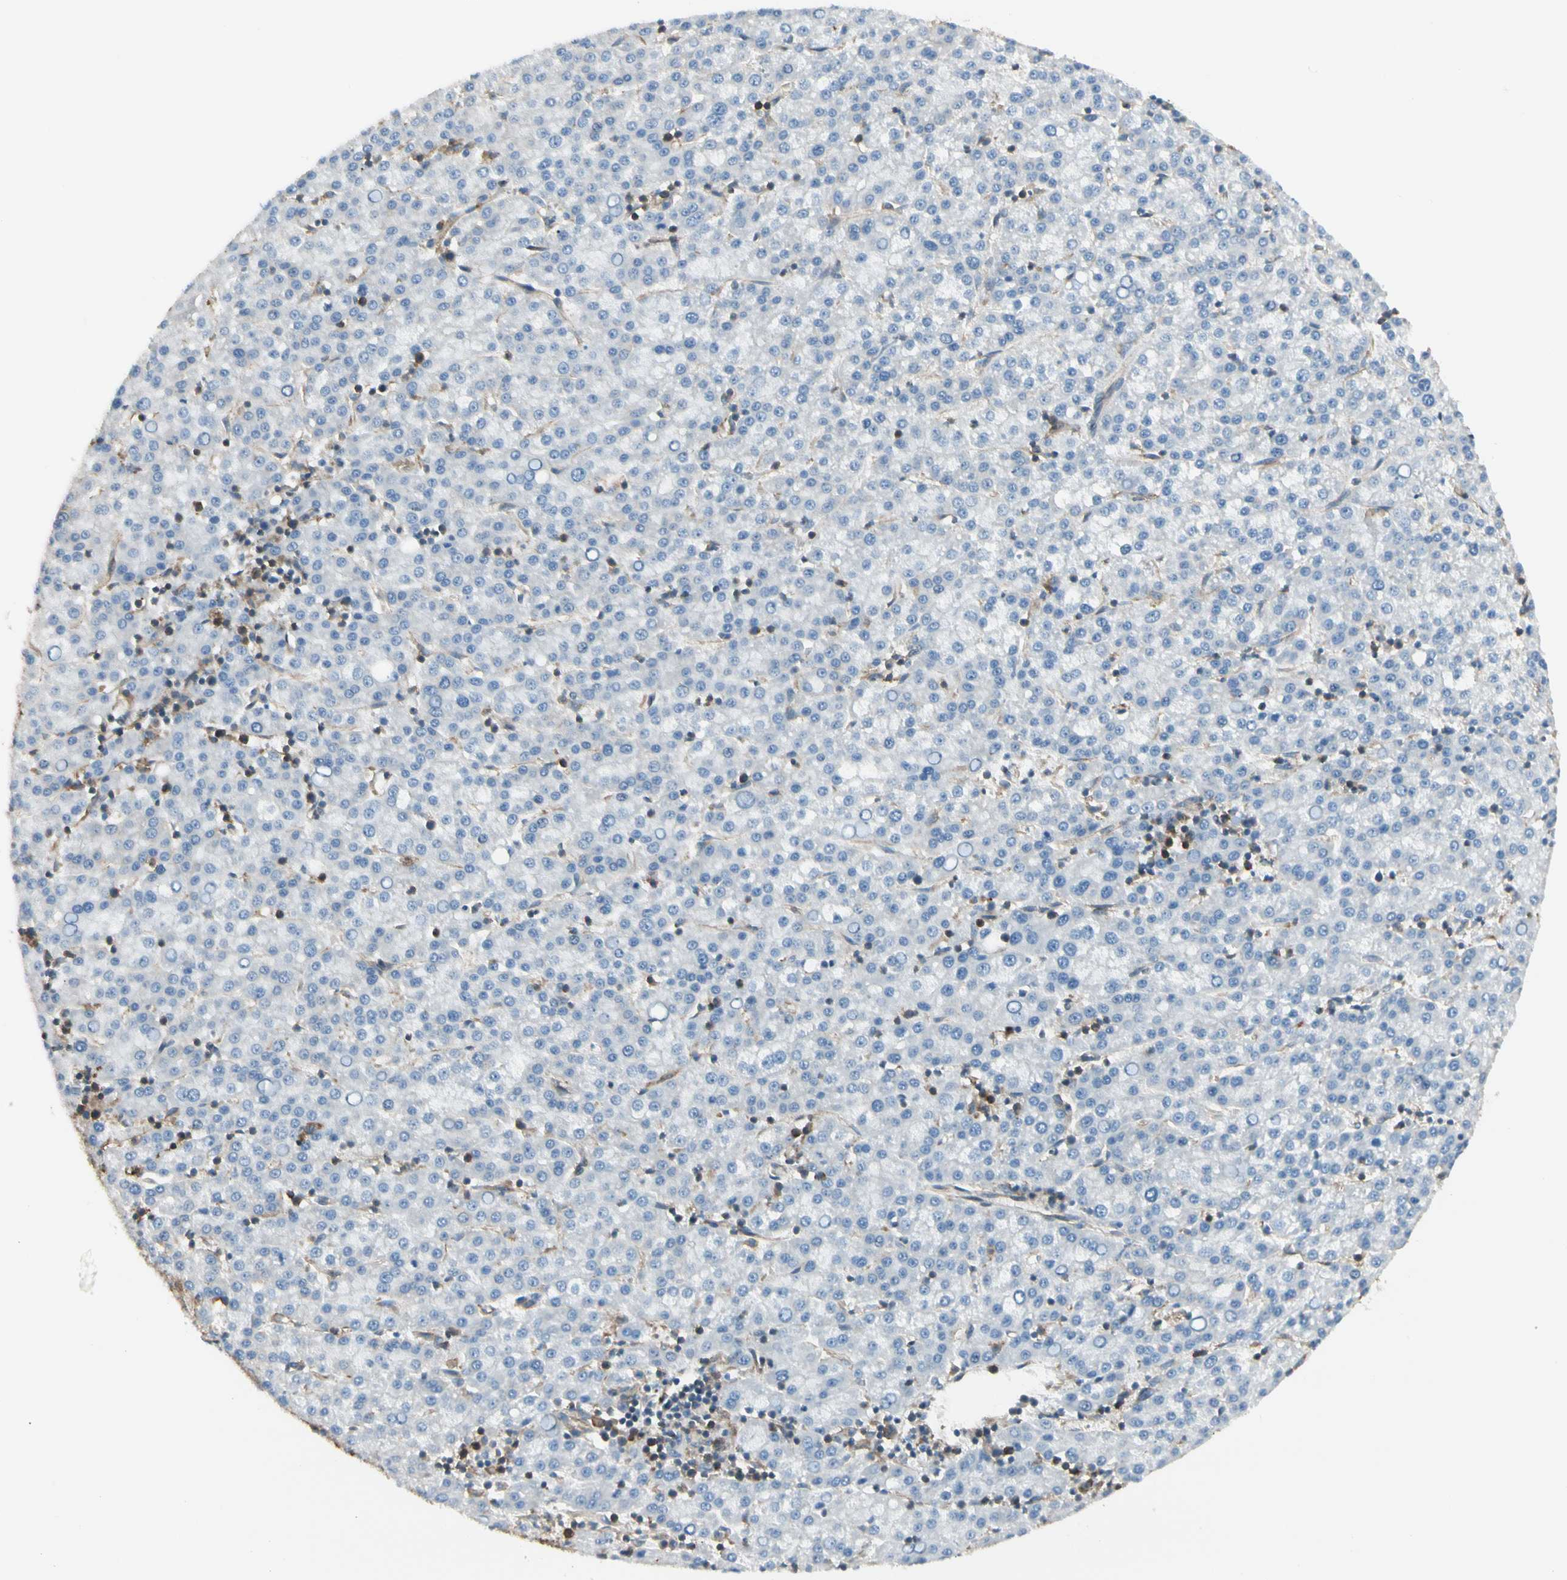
{"staining": {"intensity": "negative", "quantity": "none", "location": "none"}, "tissue": "liver cancer", "cell_type": "Tumor cells", "image_type": "cancer", "snomed": [{"axis": "morphology", "description": "Carcinoma, Hepatocellular, NOS"}, {"axis": "topography", "description": "Liver"}], "caption": "Tumor cells show no significant positivity in liver hepatocellular carcinoma.", "gene": "AGFG1", "patient": {"sex": "female", "age": 58}}